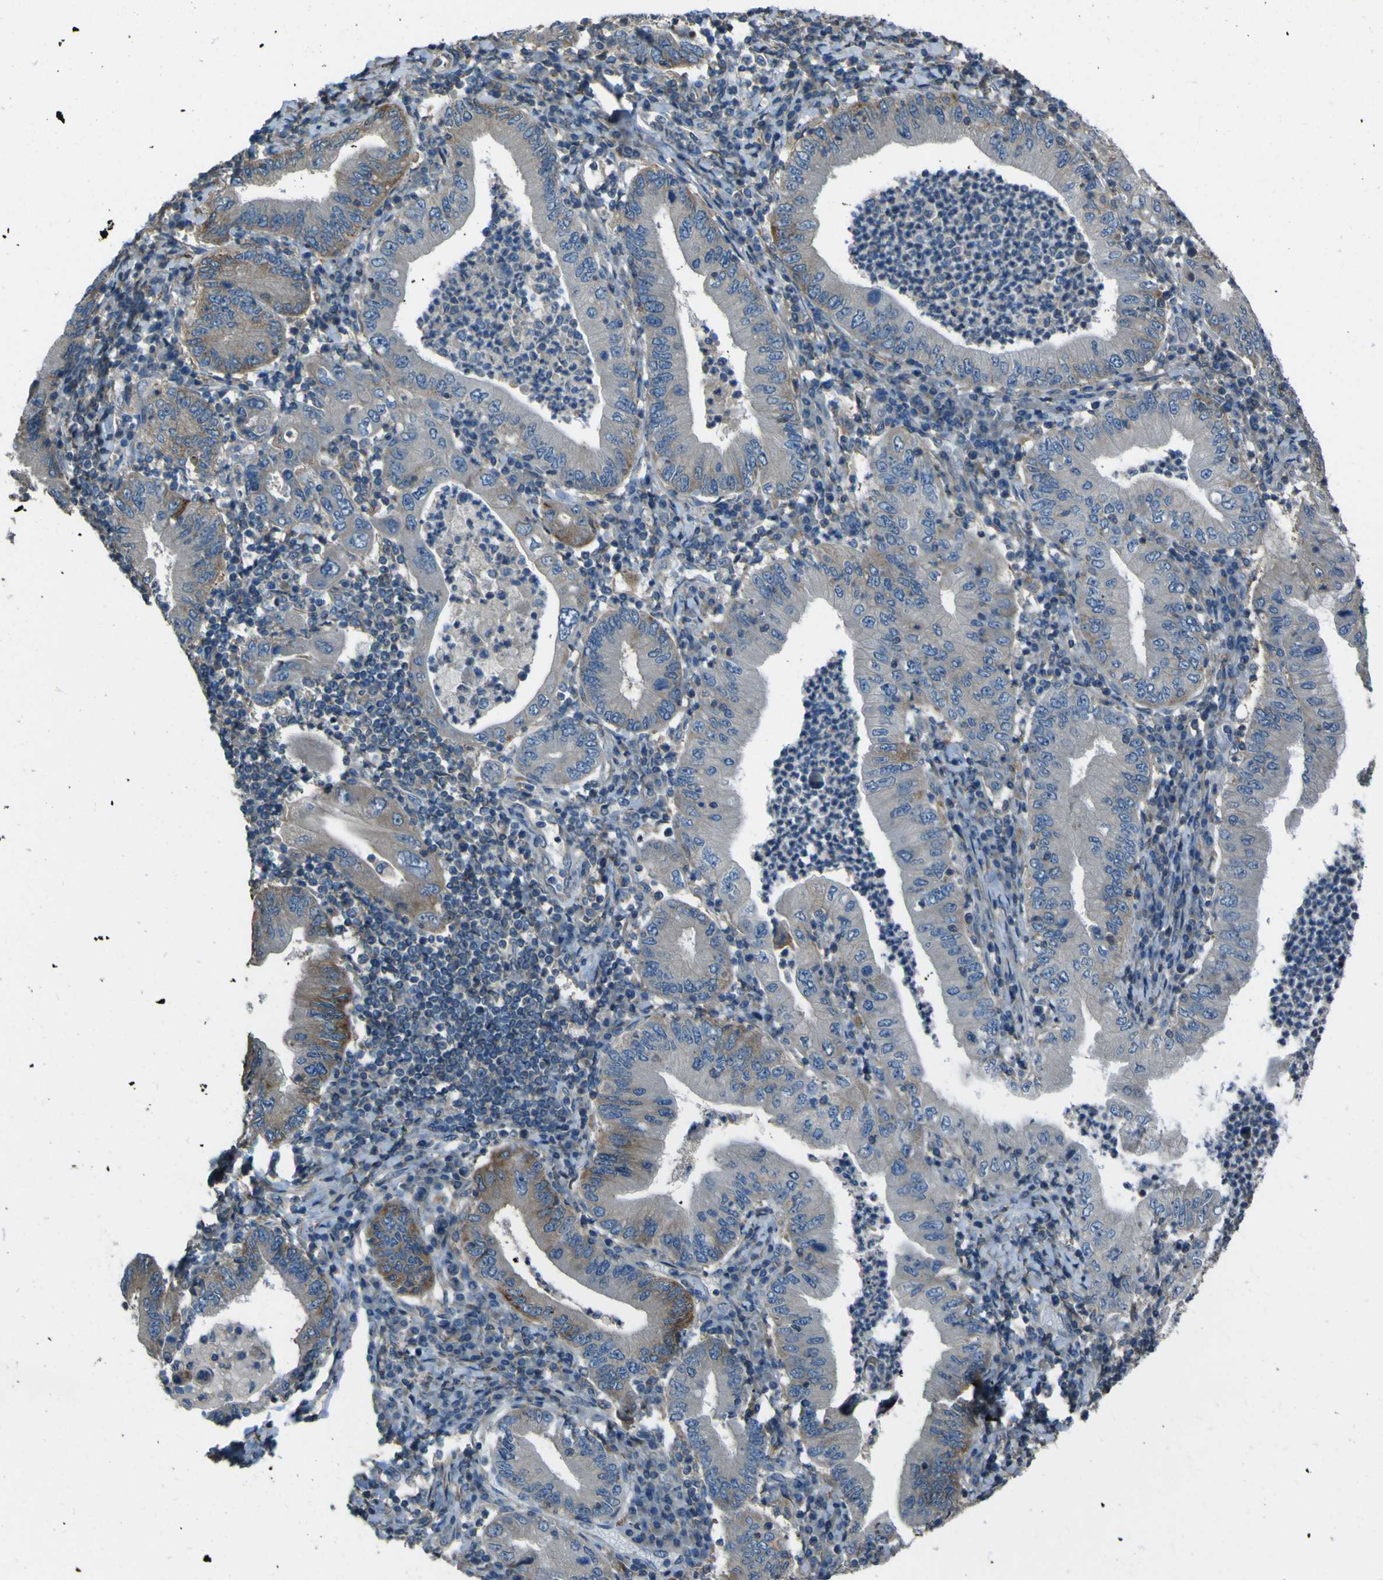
{"staining": {"intensity": "moderate", "quantity": "<25%", "location": "cytoplasmic/membranous"}, "tissue": "stomach cancer", "cell_type": "Tumor cells", "image_type": "cancer", "snomed": [{"axis": "morphology", "description": "Normal tissue, NOS"}, {"axis": "morphology", "description": "Adenocarcinoma, NOS"}, {"axis": "topography", "description": "Esophagus"}, {"axis": "topography", "description": "Stomach, upper"}, {"axis": "topography", "description": "Peripheral nerve tissue"}], "caption": "Protein staining demonstrates moderate cytoplasmic/membranous expression in about <25% of tumor cells in stomach adenocarcinoma.", "gene": "NAALADL2", "patient": {"sex": "male", "age": 62}}